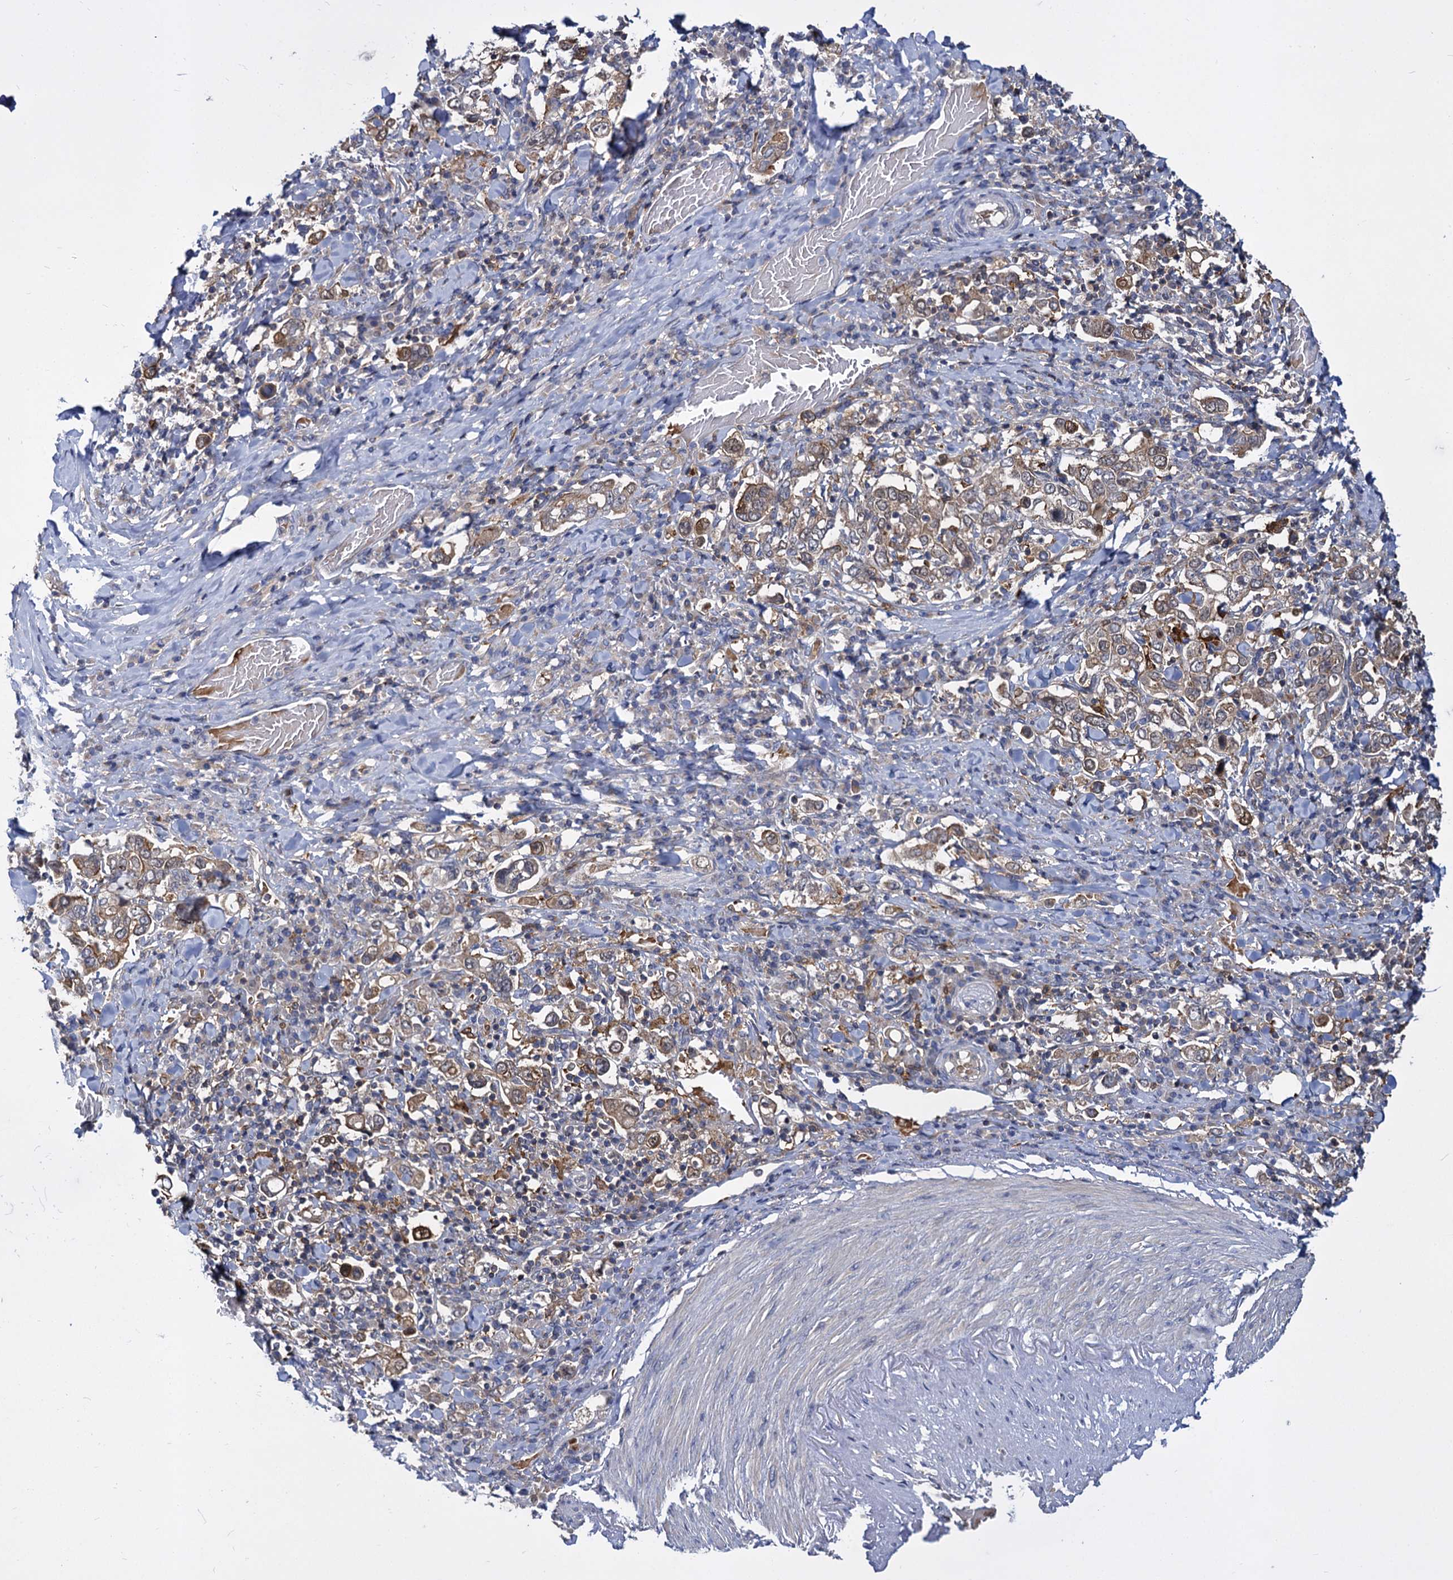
{"staining": {"intensity": "moderate", "quantity": ">75%", "location": "cytoplasmic/membranous"}, "tissue": "stomach cancer", "cell_type": "Tumor cells", "image_type": "cancer", "snomed": [{"axis": "morphology", "description": "Adenocarcinoma, NOS"}, {"axis": "topography", "description": "Stomach, upper"}], "caption": "Immunohistochemistry (IHC) micrograph of neoplastic tissue: adenocarcinoma (stomach) stained using immunohistochemistry demonstrates medium levels of moderate protein expression localized specifically in the cytoplasmic/membranous of tumor cells, appearing as a cytoplasmic/membranous brown color.", "gene": "GCLC", "patient": {"sex": "male", "age": 62}}